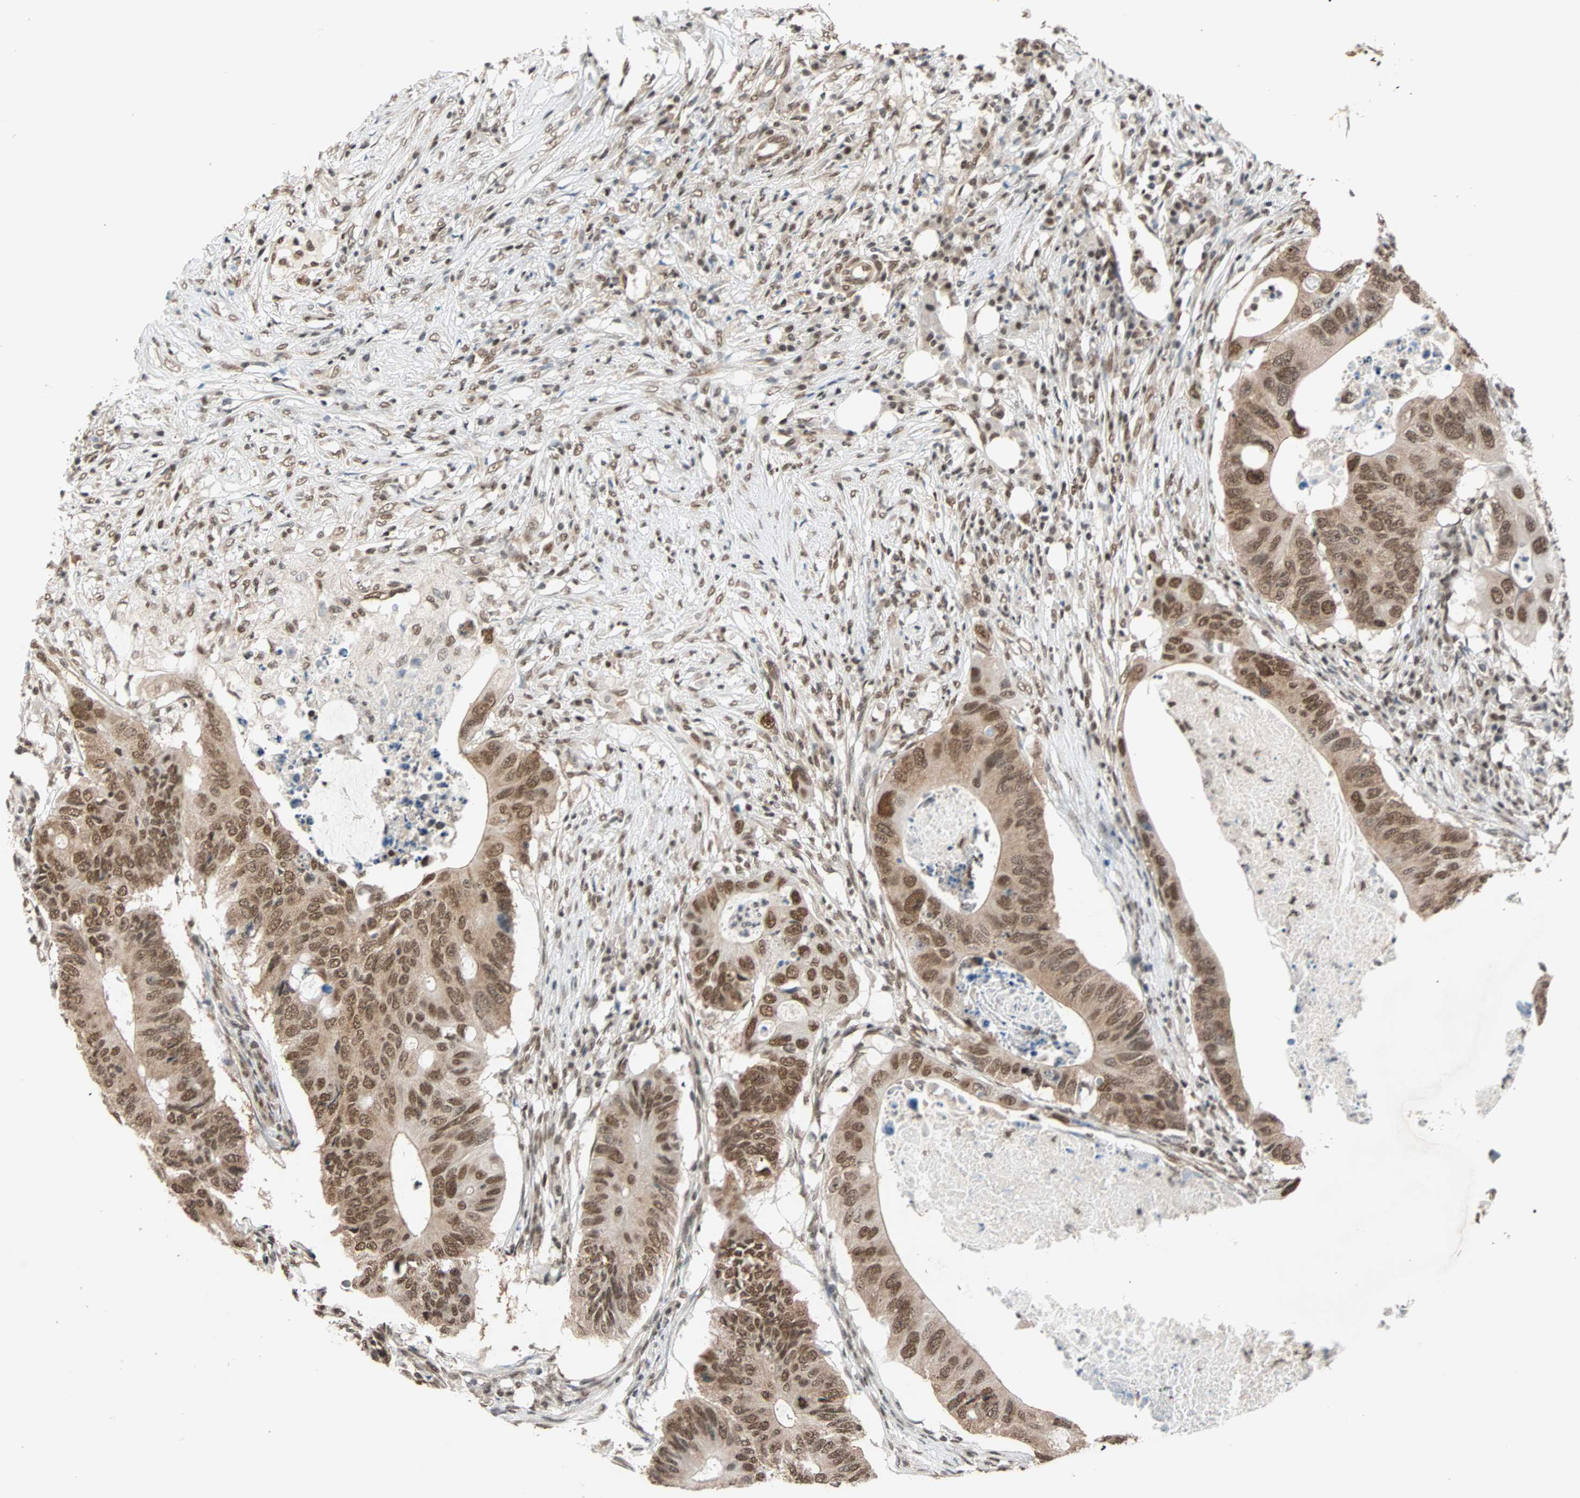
{"staining": {"intensity": "moderate", "quantity": ">75%", "location": "nuclear"}, "tissue": "colorectal cancer", "cell_type": "Tumor cells", "image_type": "cancer", "snomed": [{"axis": "morphology", "description": "Adenocarcinoma, NOS"}, {"axis": "topography", "description": "Colon"}], "caption": "Protein staining of colorectal cancer (adenocarcinoma) tissue demonstrates moderate nuclear expression in about >75% of tumor cells.", "gene": "DAZAP1", "patient": {"sex": "male", "age": 71}}